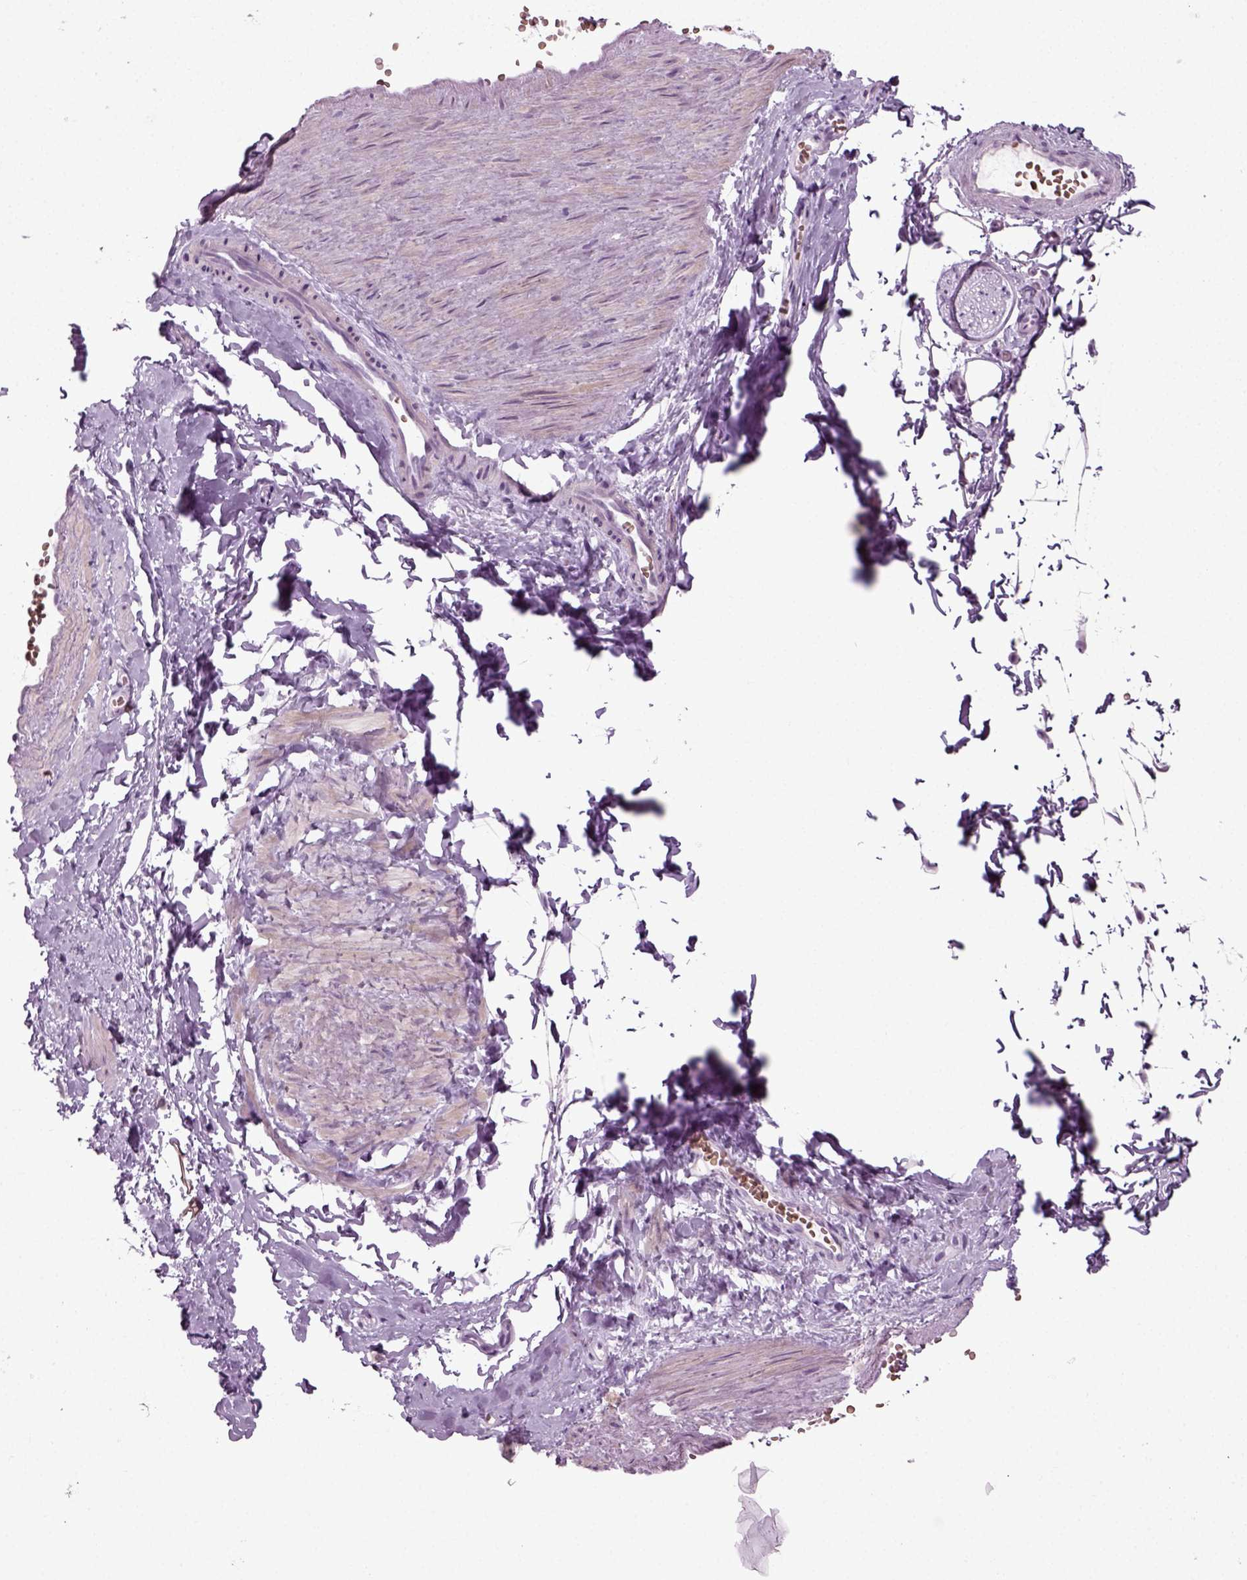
{"staining": {"intensity": "negative", "quantity": "none", "location": "none"}, "tissue": "adipose tissue", "cell_type": "Adipocytes", "image_type": "normal", "snomed": [{"axis": "morphology", "description": "Normal tissue, NOS"}, {"axis": "topography", "description": "Smooth muscle"}, {"axis": "topography", "description": "Peripheral nerve tissue"}], "caption": "This is an immunohistochemistry image of unremarkable adipose tissue. There is no staining in adipocytes.", "gene": "ZC2HC1C", "patient": {"sex": "male", "age": 22}}